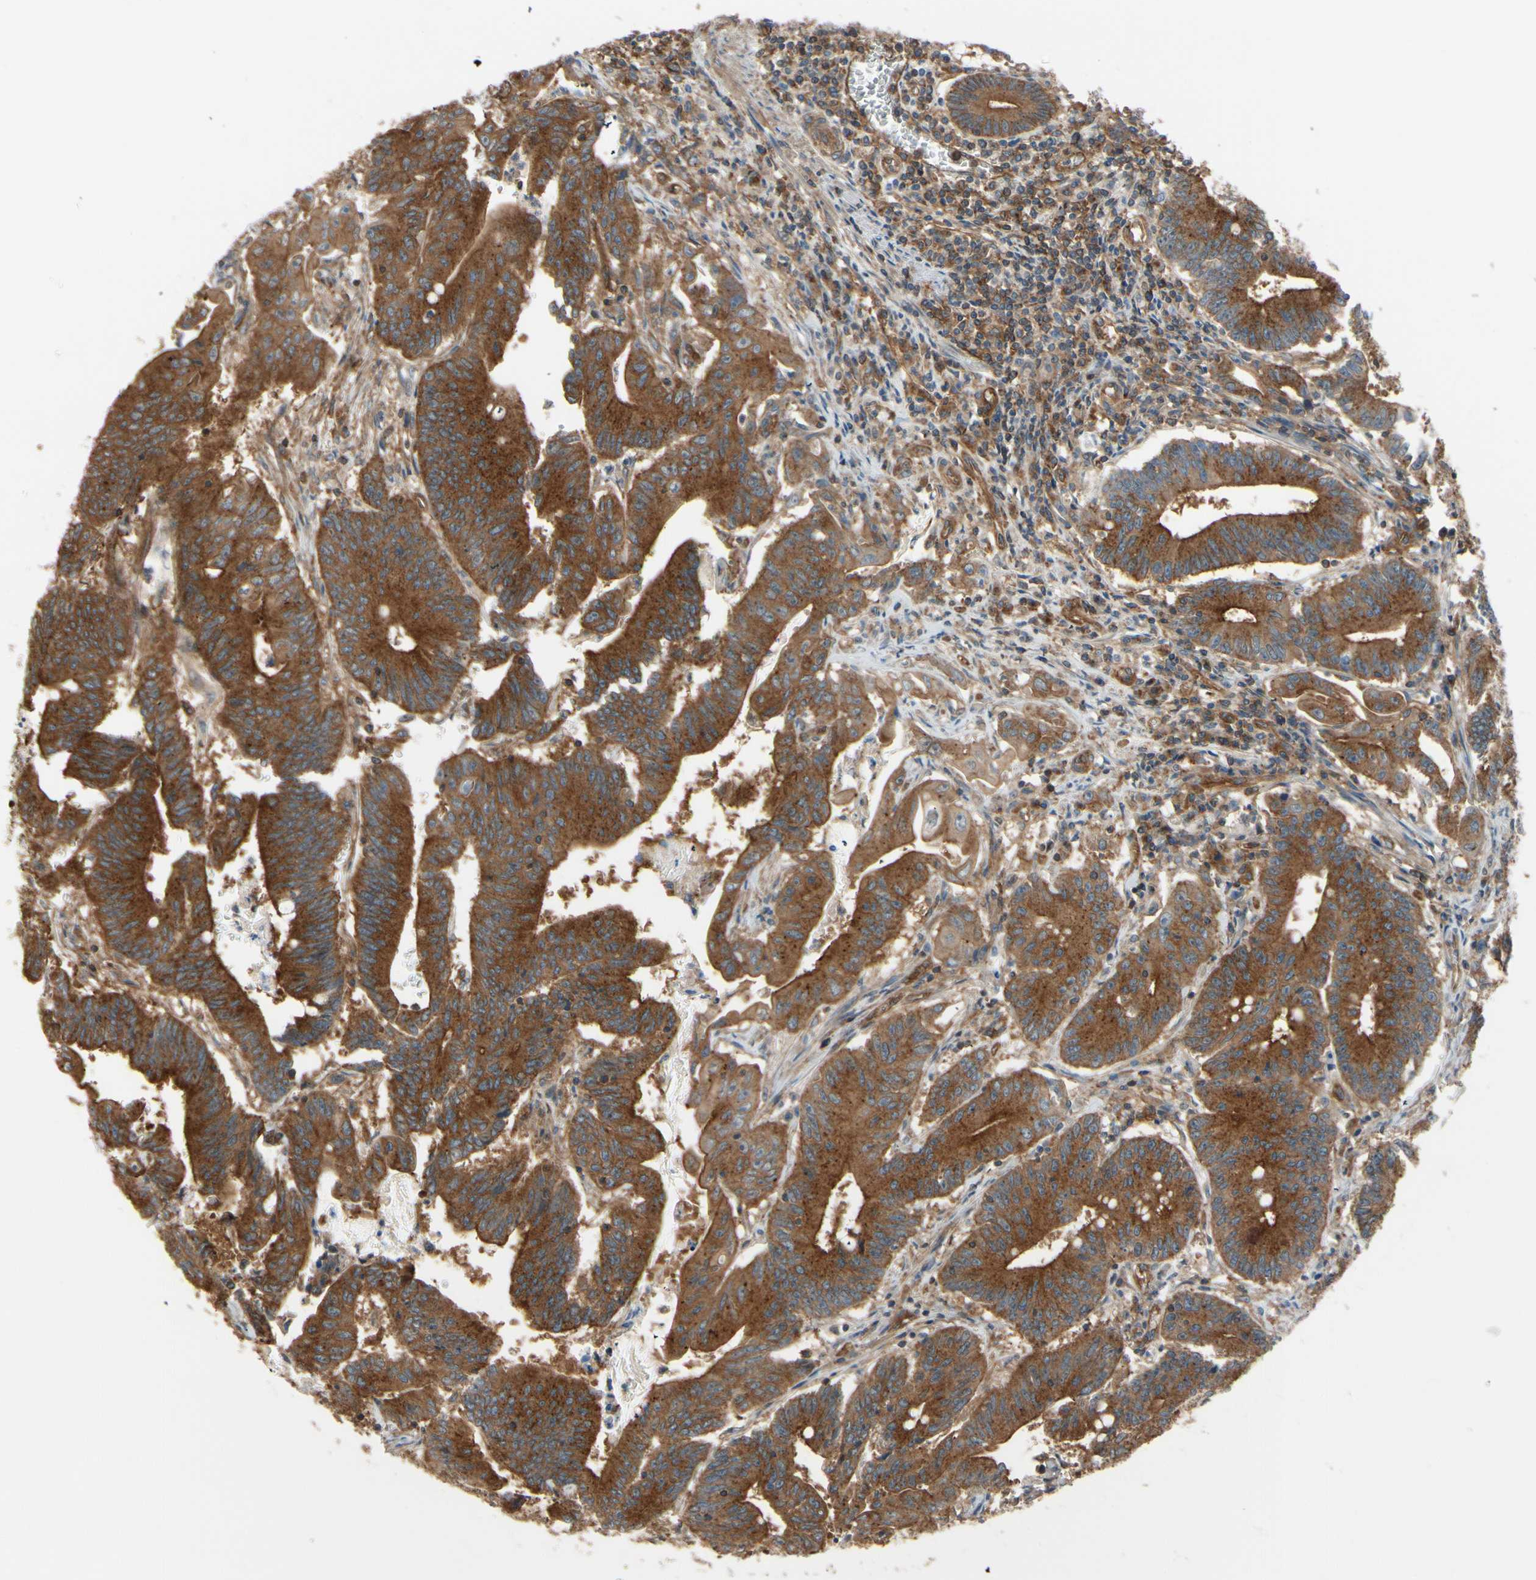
{"staining": {"intensity": "strong", "quantity": ">75%", "location": "cytoplasmic/membranous"}, "tissue": "colorectal cancer", "cell_type": "Tumor cells", "image_type": "cancer", "snomed": [{"axis": "morphology", "description": "Adenocarcinoma, NOS"}, {"axis": "topography", "description": "Colon"}], "caption": "IHC (DAB (3,3'-diaminobenzidine)) staining of human colorectal cancer (adenocarcinoma) reveals strong cytoplasmic/membranous protein staining in approximately >75% of tumor cells.", "gene": "EPS15", "patient": {"sex": "male", "age": 45}}